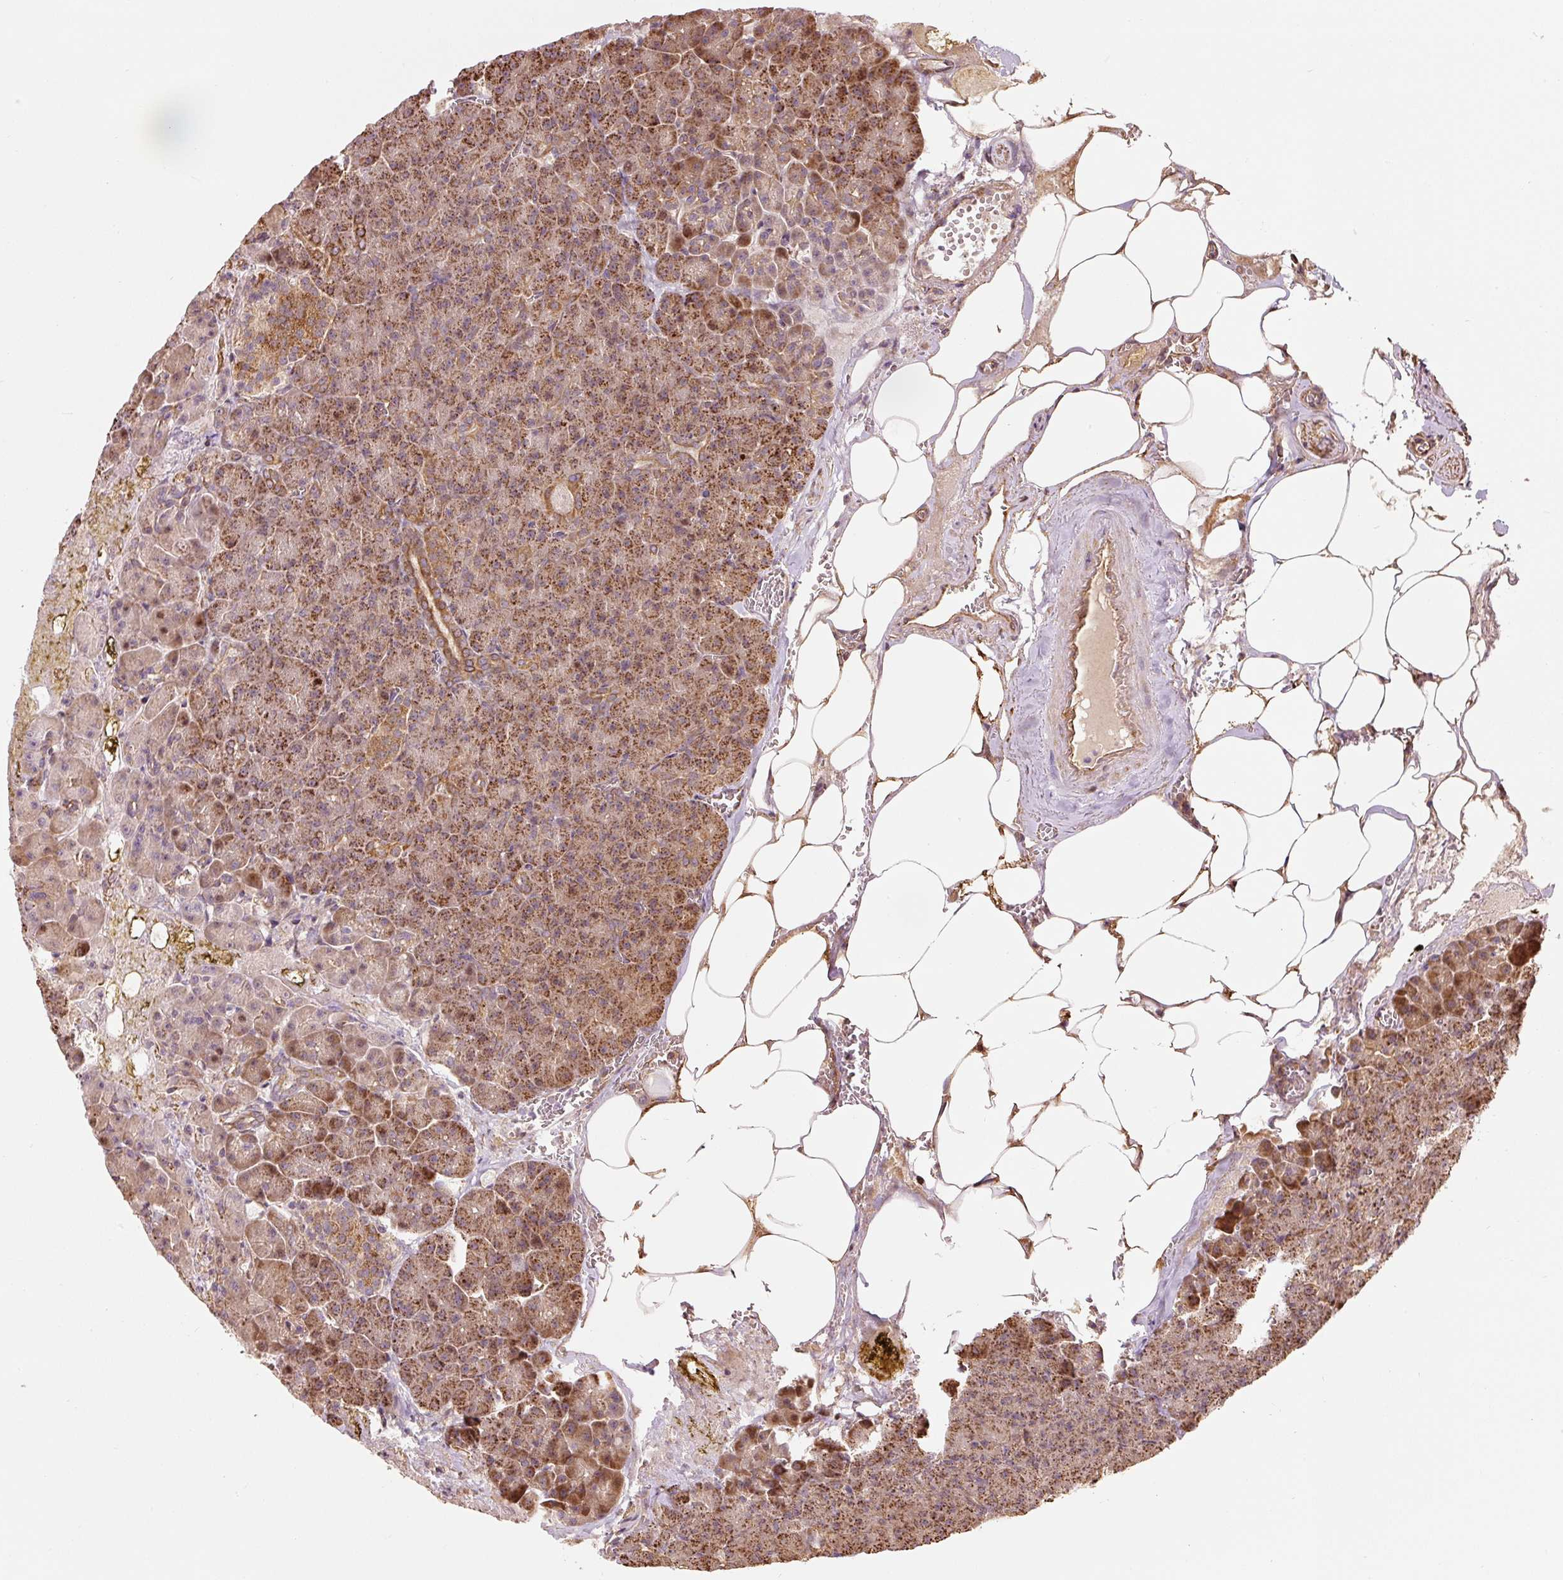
{"staining": {"intensity": "strong", "quantity": "25%-75%", "location": "cytoplasmic/membranous"}, "tissue": "pancreas", "cell_type": "Exocrine glandular cells", "image_type": "normal", "snomed": [{"axis": "morphology", "description": "Normal tissue, NOS"}, {"axis": "topography", "description": "Pancreas"}], "caption": "Protein expression analysis of benign human pancreas reveals strong cytoplasmic/membranous positivity in about 25%-75% of exocrine glandular cells. (Stains: DAB in brown, nuclei in blue, Microscopy: brightfield microscopy at high magnification).", "gene": "ETF1", "patient": {"sex": "female", "age": 74}}